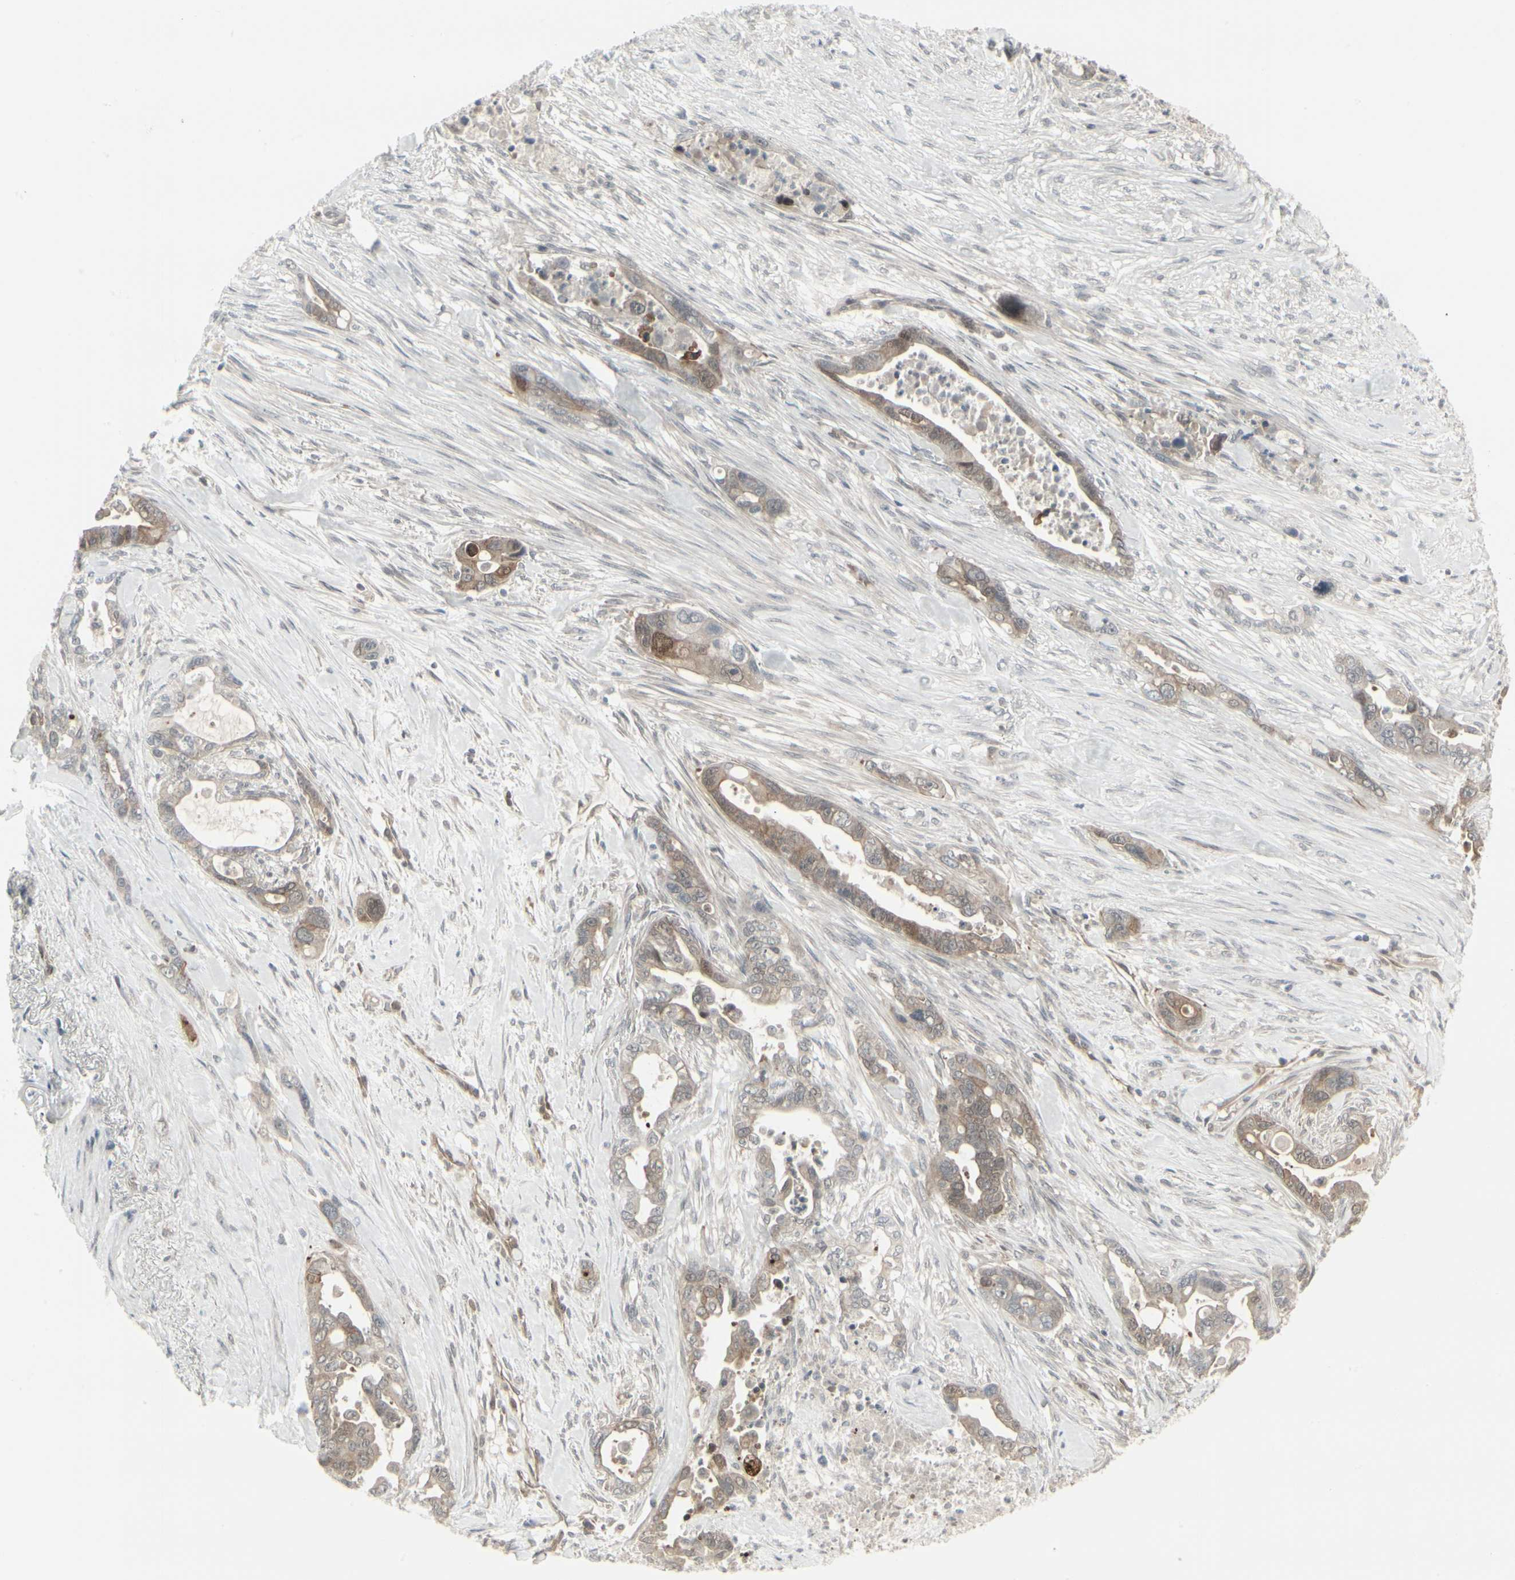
{"staining": {"intensity": "weak", "quantity": ">75%", "location": "cytoplasmic/membranous"}, "tissue": "pancreatic cancer", "cell_type": "Tumor cells", "image_type": "cancer", "snomed": [{"axis": "morphology", "description": "Adenocarcinoma, NOS"}, {"axis": "topography", "description": "Pancreas"}], "caption": "Protein expression analysis of human pancreatic cancer reveals weak cytoplasmic/membranous expression in about >75% of tumor cells. Immunohistochemistry stains the protein of interest in brown and the nuclei are stained blue.", "gene": "IGFBP6", "patient": {"sex": "male", "age": 70}}